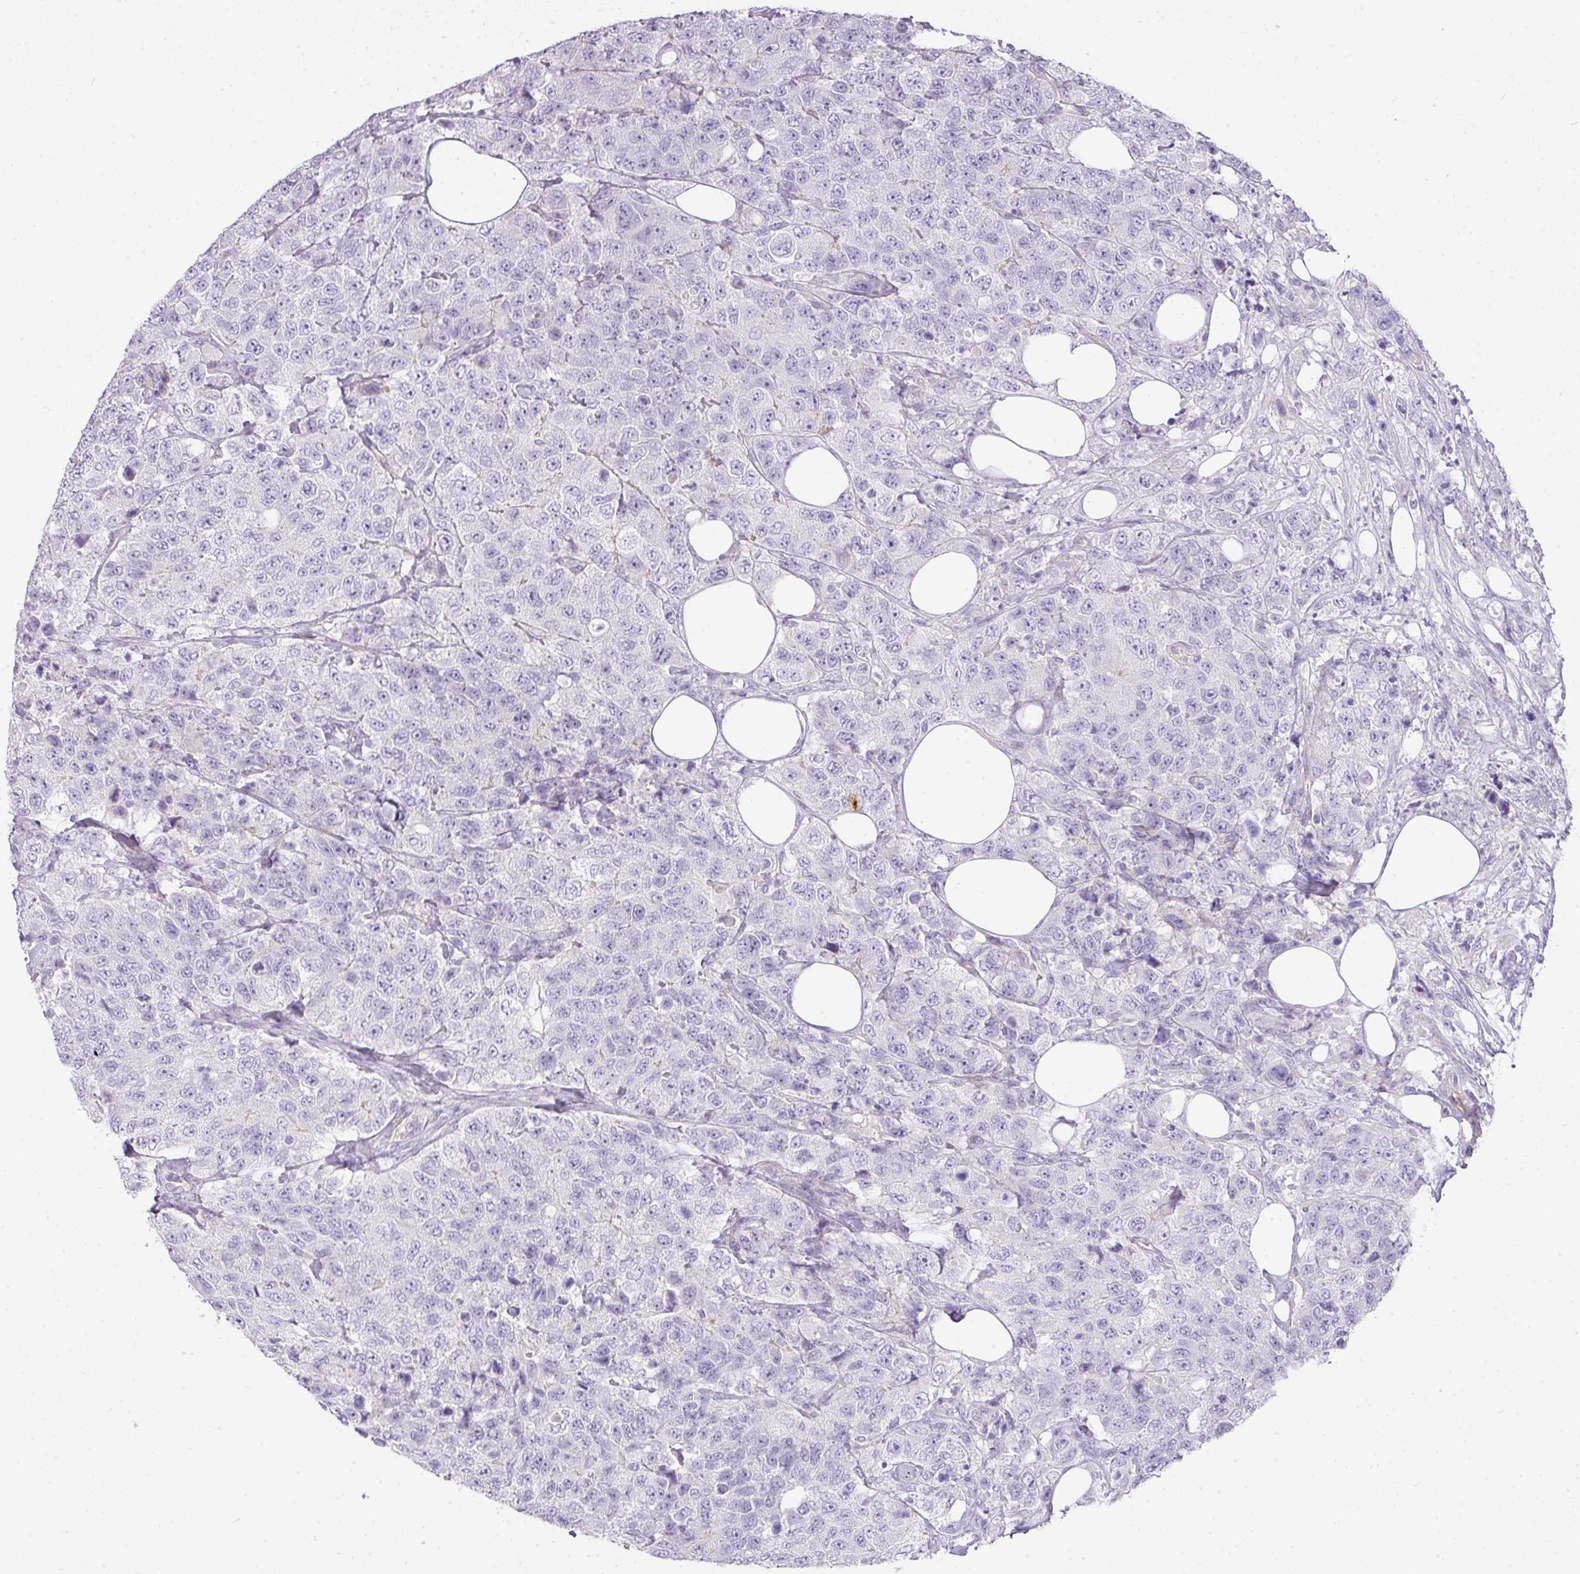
{"staining": {"intensity": "negative", "quantity": "none", "location": "none"}, "tissue": "urothelial cancer", "cell_type": "Tumor cells", "image_type": "cancer", "snomed": [{"axis": "morphology", "description": "Urothelial carcinoma, High grade"}, {"axis": "topography", "description": "Urinary bladder"}], "caption": "An IHC image of high-grade urothelial carcinoma is shown. There is no staining in tumor cells of high-grade urothelial carcinoma.", "gene": "RAX2", "patient": {"sex": "female", "age": 78}}